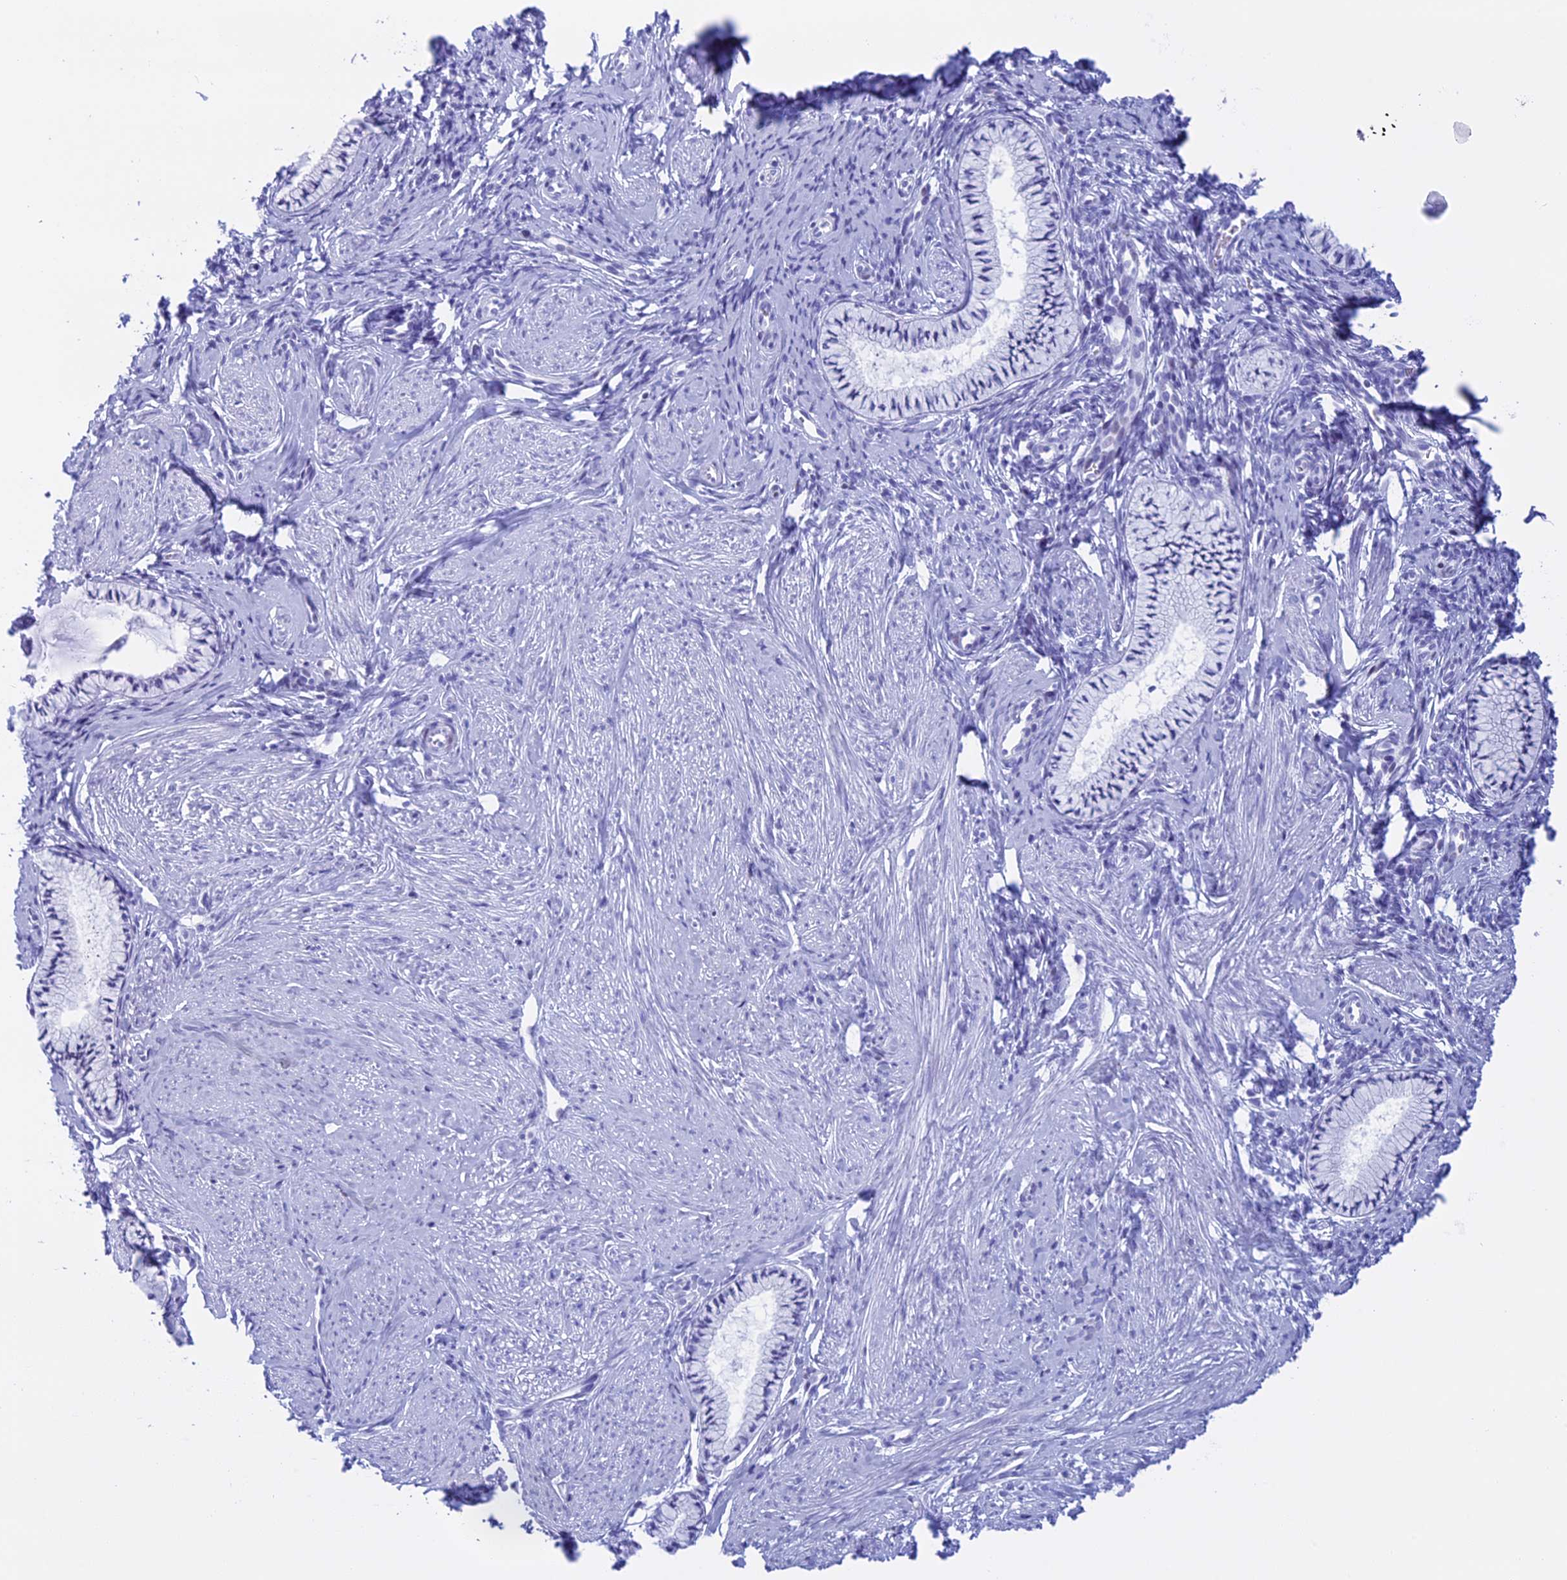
{"staining": {"intensity": "negative", "quantity": "none", "location": "none"}, "tissue": "cervix", "cell_type": "Glandular cells", "image_type": "normal", "snomed": [{"axis": "morphology", "description": "Normal tissue, NOS"}, {"axis": "topography", "description": "Cervix"}], "caption": "Glandular cells show no significant staining in unremarkable cervix. Brightfield microscopy of IHC stained with DAB (brown) and hematoxylin (blue), captured at high magnification.", "gene": "KCTD21", "patient": {"sex": "female", "age": 57}}